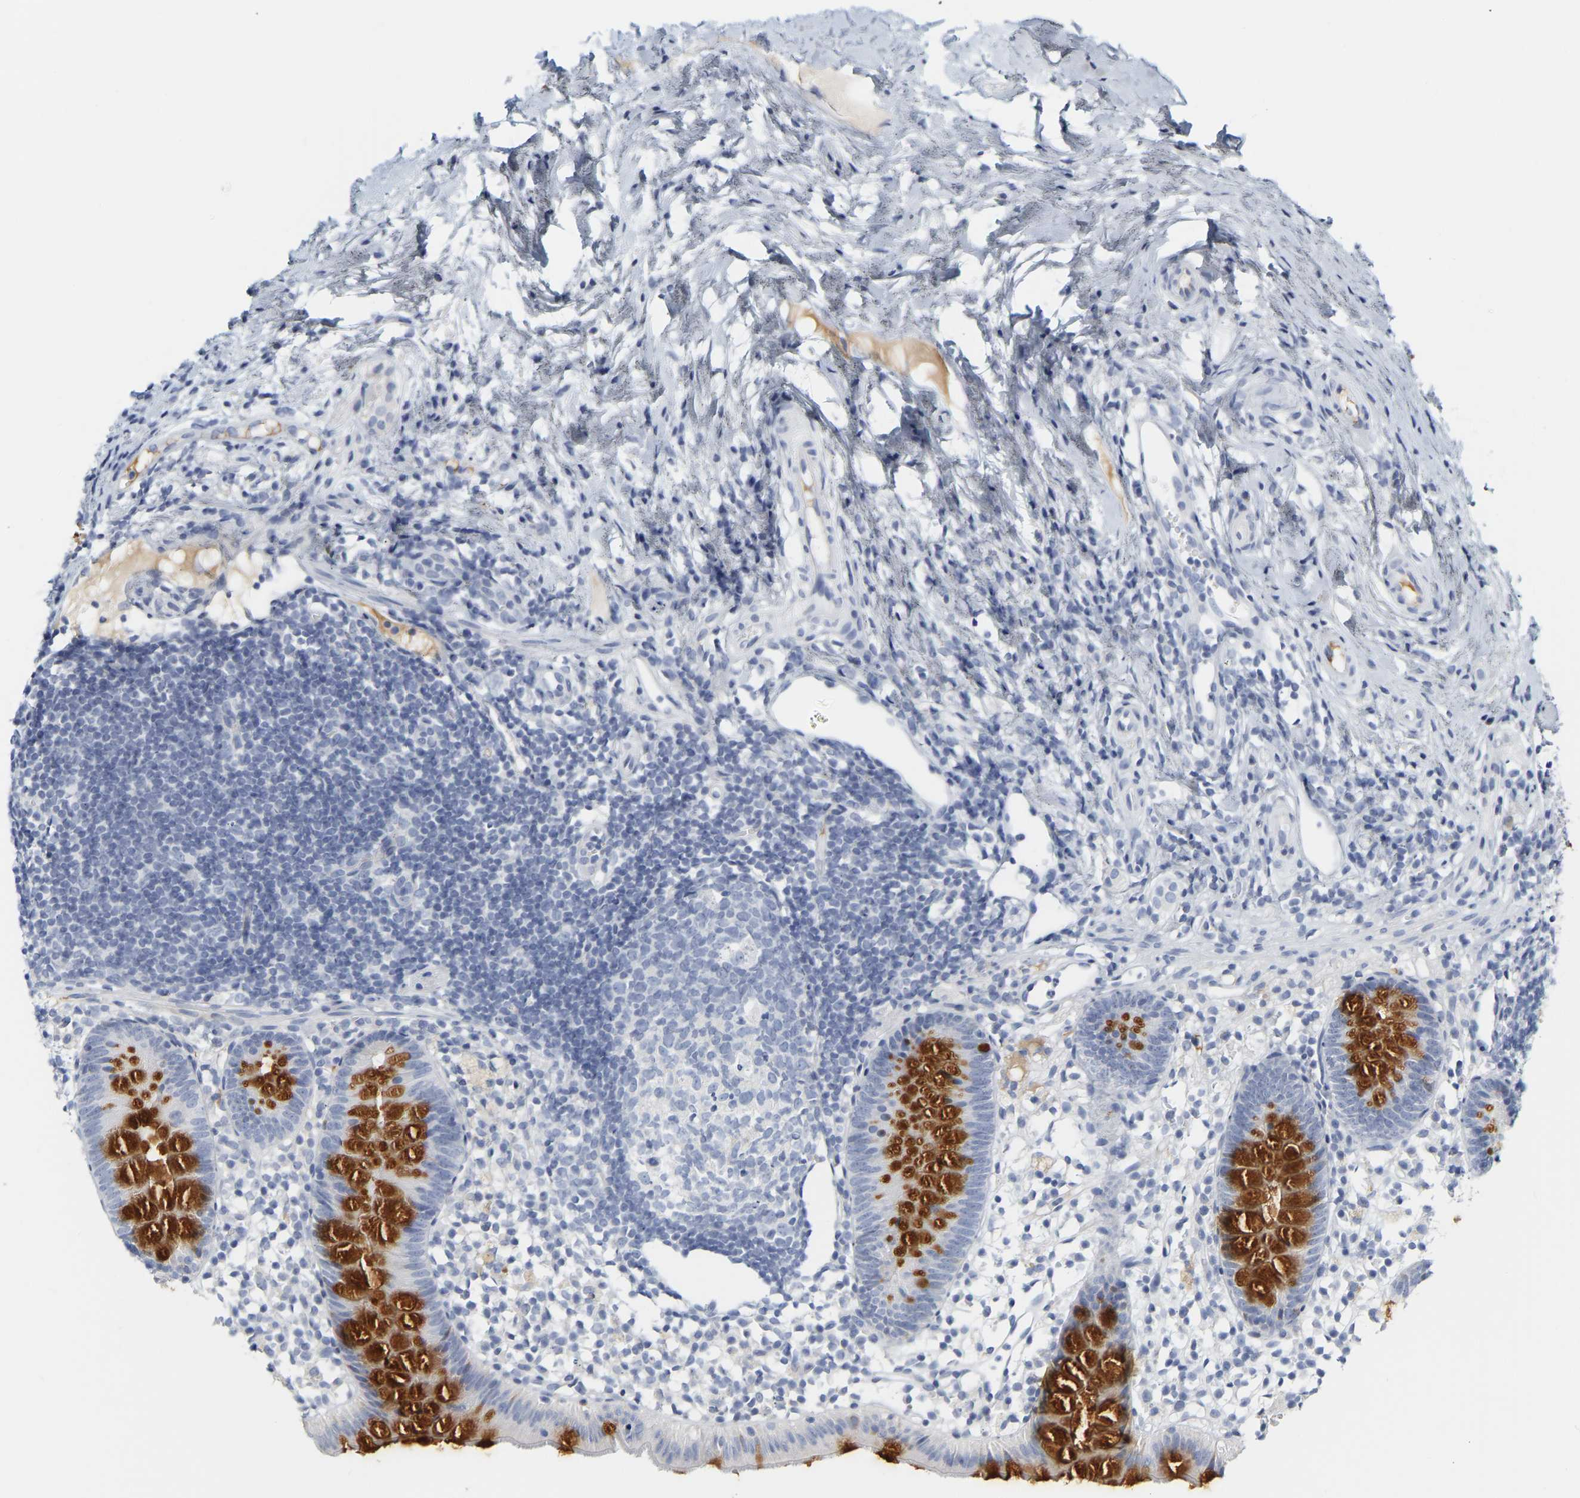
{"staining": {"intensity": "strong", "quantity": "<25%", "location": "cytoplasmic/membranous"}, "tissue": "appendix", "cell_type": "Glandular cells", "image_type": "normal", "snomed": [{"axis": "morphology", "description": "Normal tissue, NOS"}, {"axis": "topography", "description": "Appendix"}], "caption": "Immunohistochemical staining of normal human appendix reveals medium levels of strong cytoplasmic/membranous positivity in about <25% of glandular cells.", "gene": "GNAS", "patient": {"sex": "female", "age": 20}}